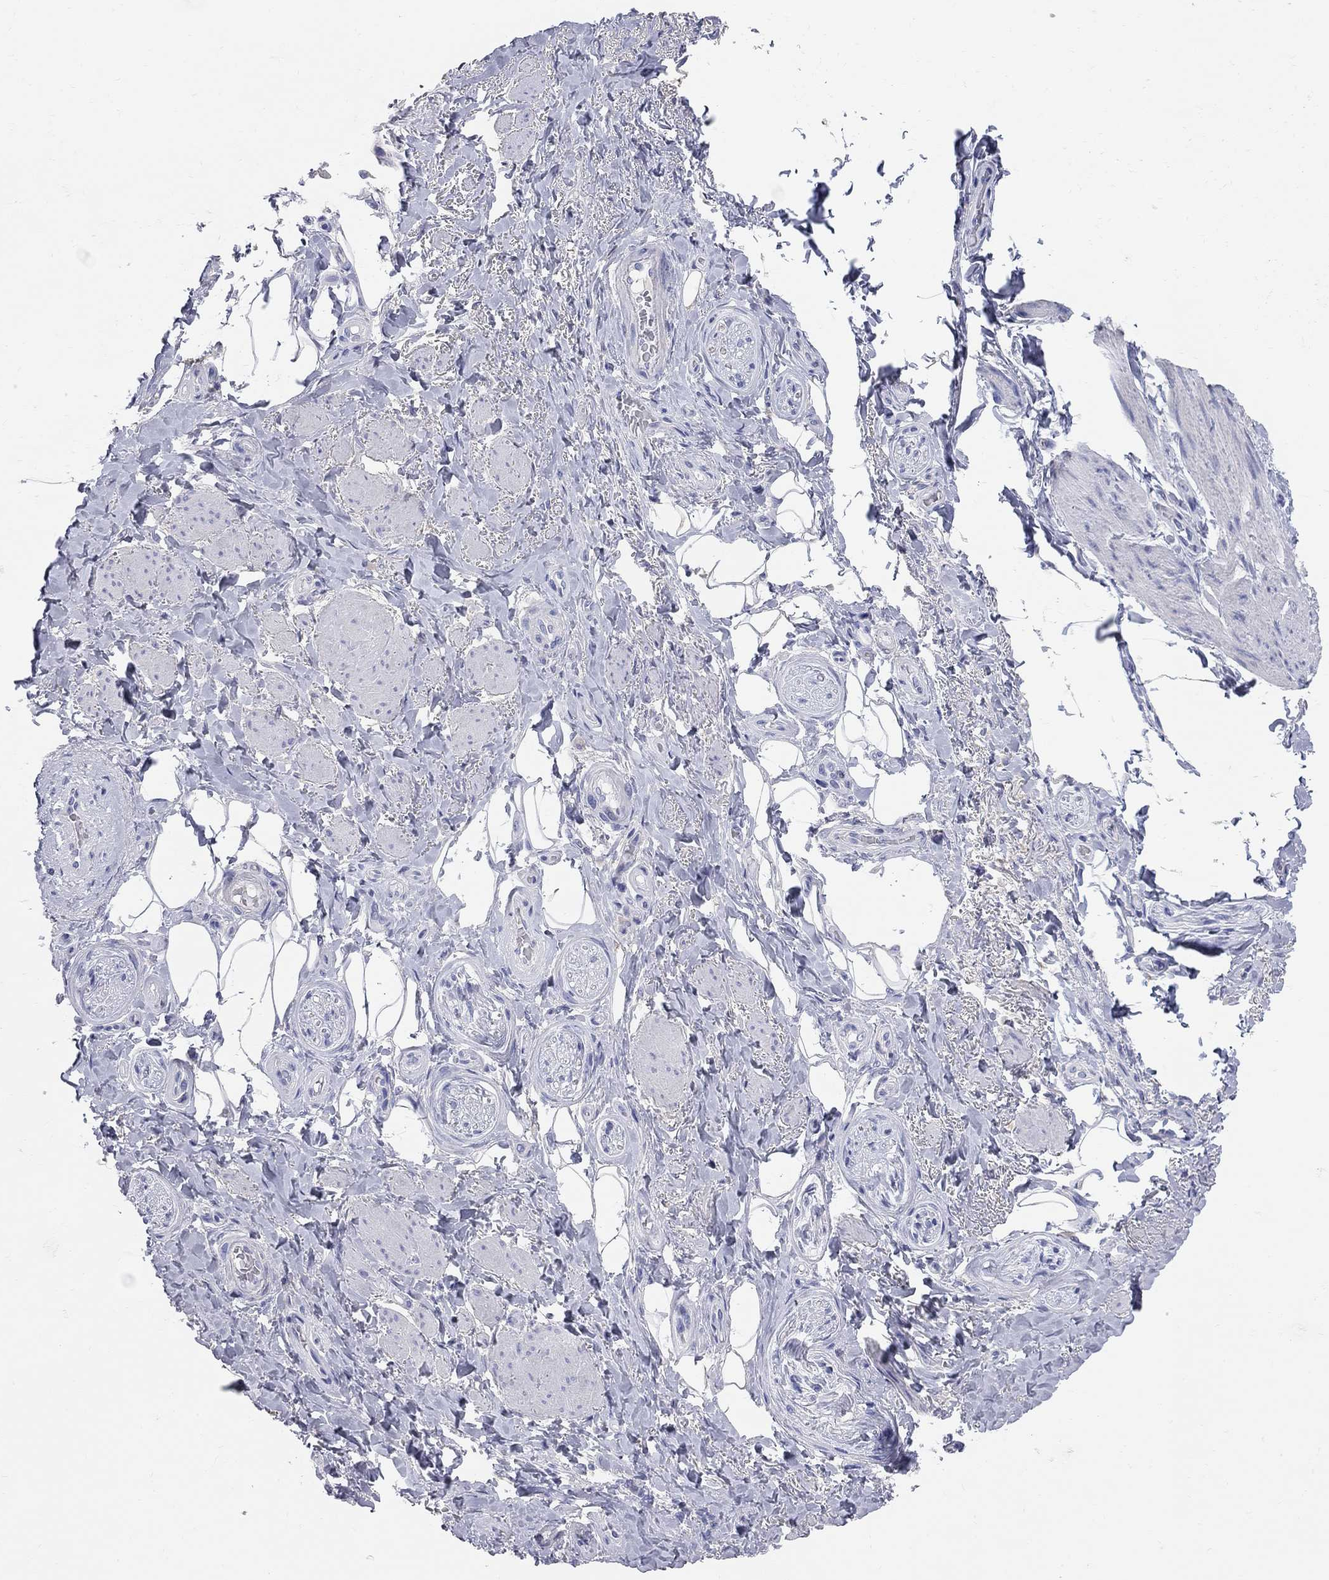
{"staining": {"intensity": "negative", "quantity": "none", "location": "none"}, "tissue": "adipose tissue", "cell_type": "Adipocytes", "image_type": "normal", "snomed": [{"axis": "morphology", "description": "Normal tissue, NOS"}, {"axis": "topography", "description": "Skeletal muscle"}, {"axis": "topography", "description": "Anal"}, {"axis": "topography", "description": "Peripheral nerve tissue"}], "caption": "Immunohistochemistry micrograph of normal adipose tissue: adipose tissue stained with DAB exhibits no significant protein staining in adipocytes. The staining is performed using DAB brown chromogen with nuclei counter-stained in using hematoxylin.", "gene": "AOX1", "patient": {"sex": "male", "age": 53}}